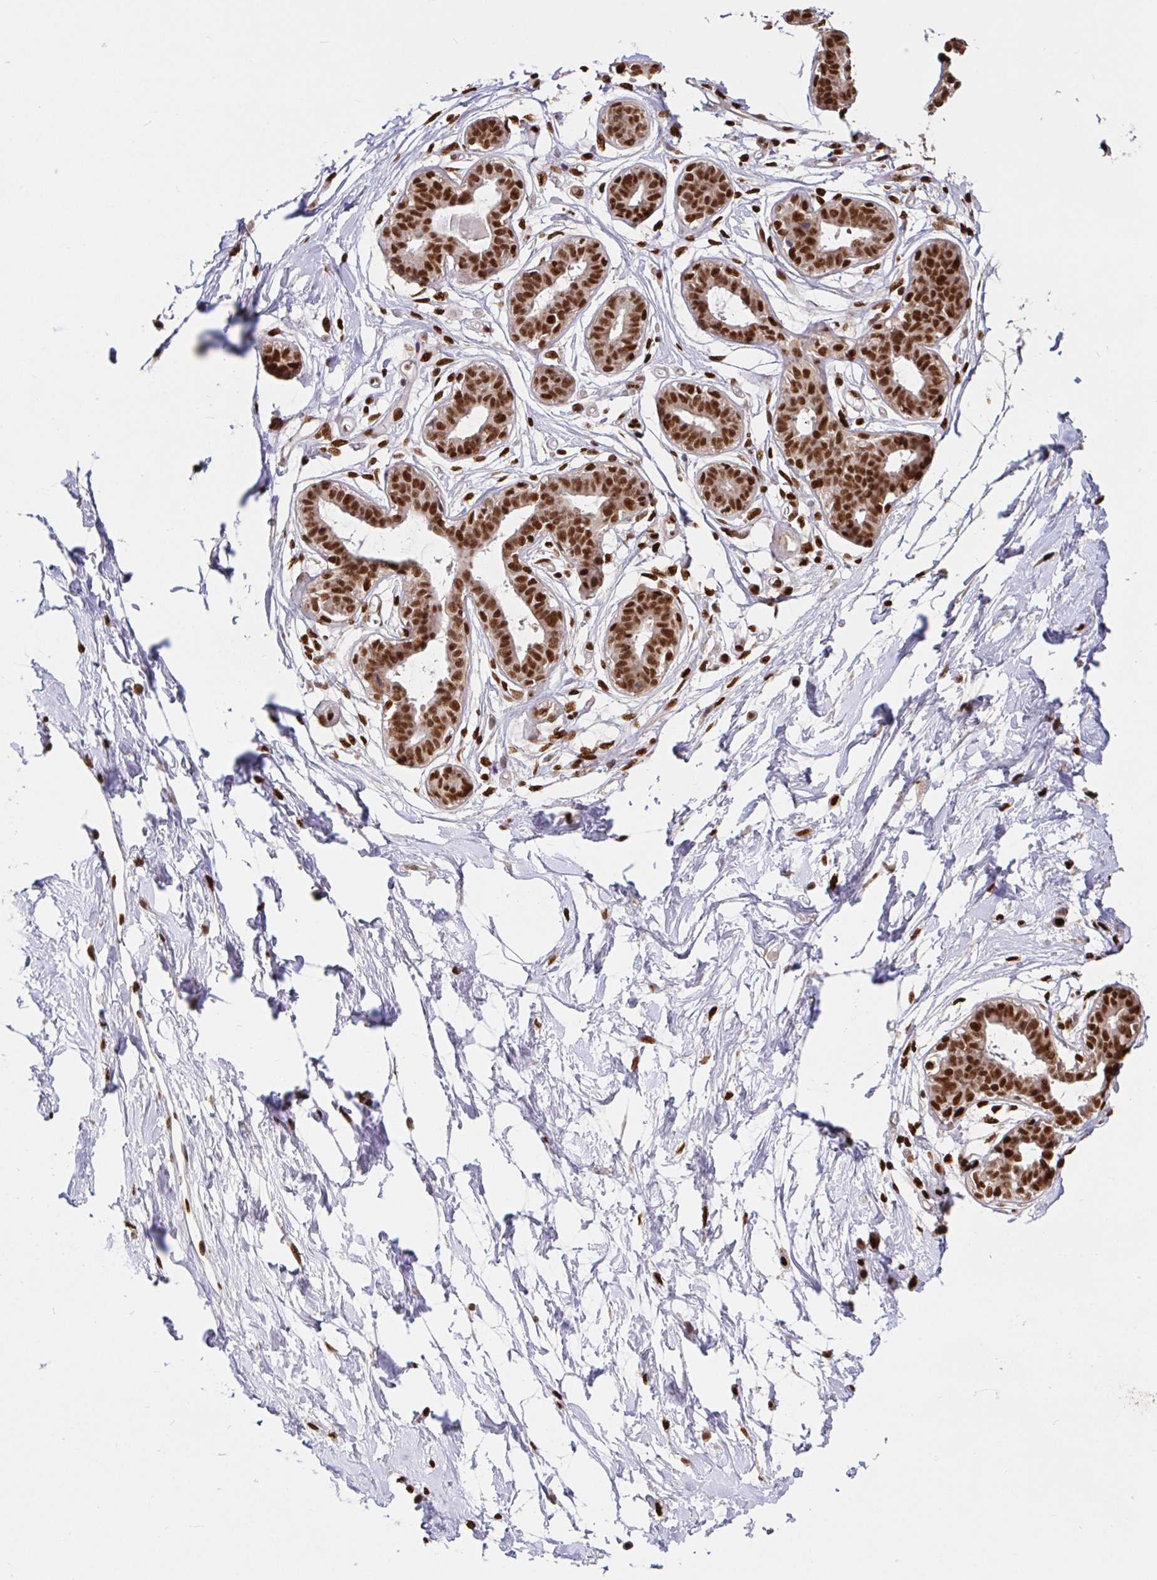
{"staining": {"intensity": "moderate", "quantity": ">75%", "location": "nuclear"}, "tissue": "breast", "cell_type": "Adipocytes", "image_type": "normal", "snomed": [{"axis": "morphology", "description": "Normal tissue, NOS"}, {"axis": "topography", "description": "Breast"}], "caption": "Breast stained with IHC reveals moderate nuclear expression in about >75% of adipocytes.", "gene": "SP3", "patient": {"sex": "female", "age": 45}}